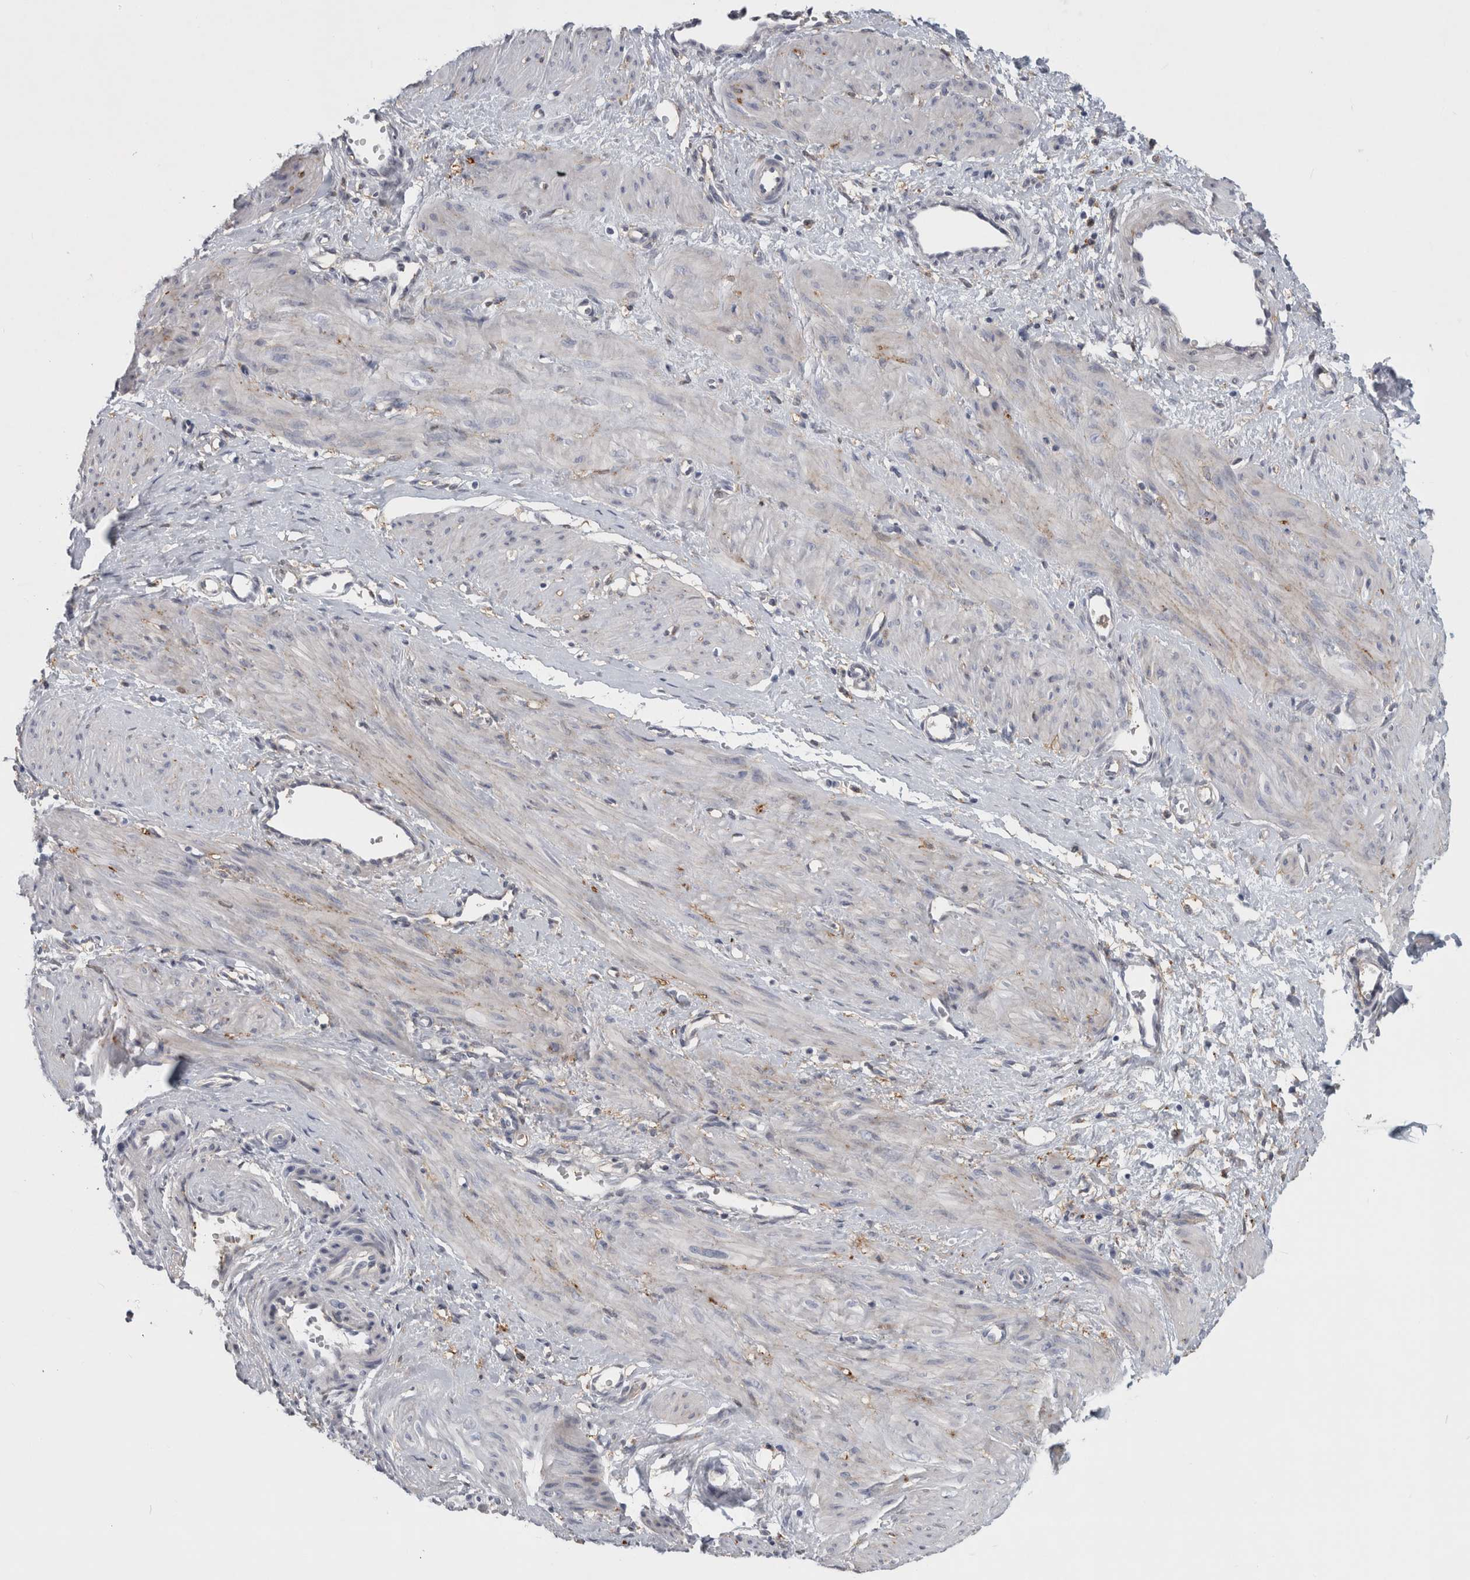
{"staining": {"intensity": "negative", "quantity": "none", "location": "none"}, "tissue": "smooth muscle", "cell_type": "Smooth muscle cells", "image_type": "normal", "snomed": [{"axis": "morphology", "description": "Normal tissue, NOS"}, {"axis": "topography", "description": "Endometrium"}], "caption": "This is a histopathology image of immunohistochemistry staining of normal smooth muscle, which shows no expression in smooth muscle cells. Brightfield microscopy of immunohistochemistry stained with DAB (3,3'-diaminobenzidine) (brown) and hematoxylin (blue), captured at high magnification.", "gene": "DNAJC24", "patient": {"sex": "female", "age": 33}}